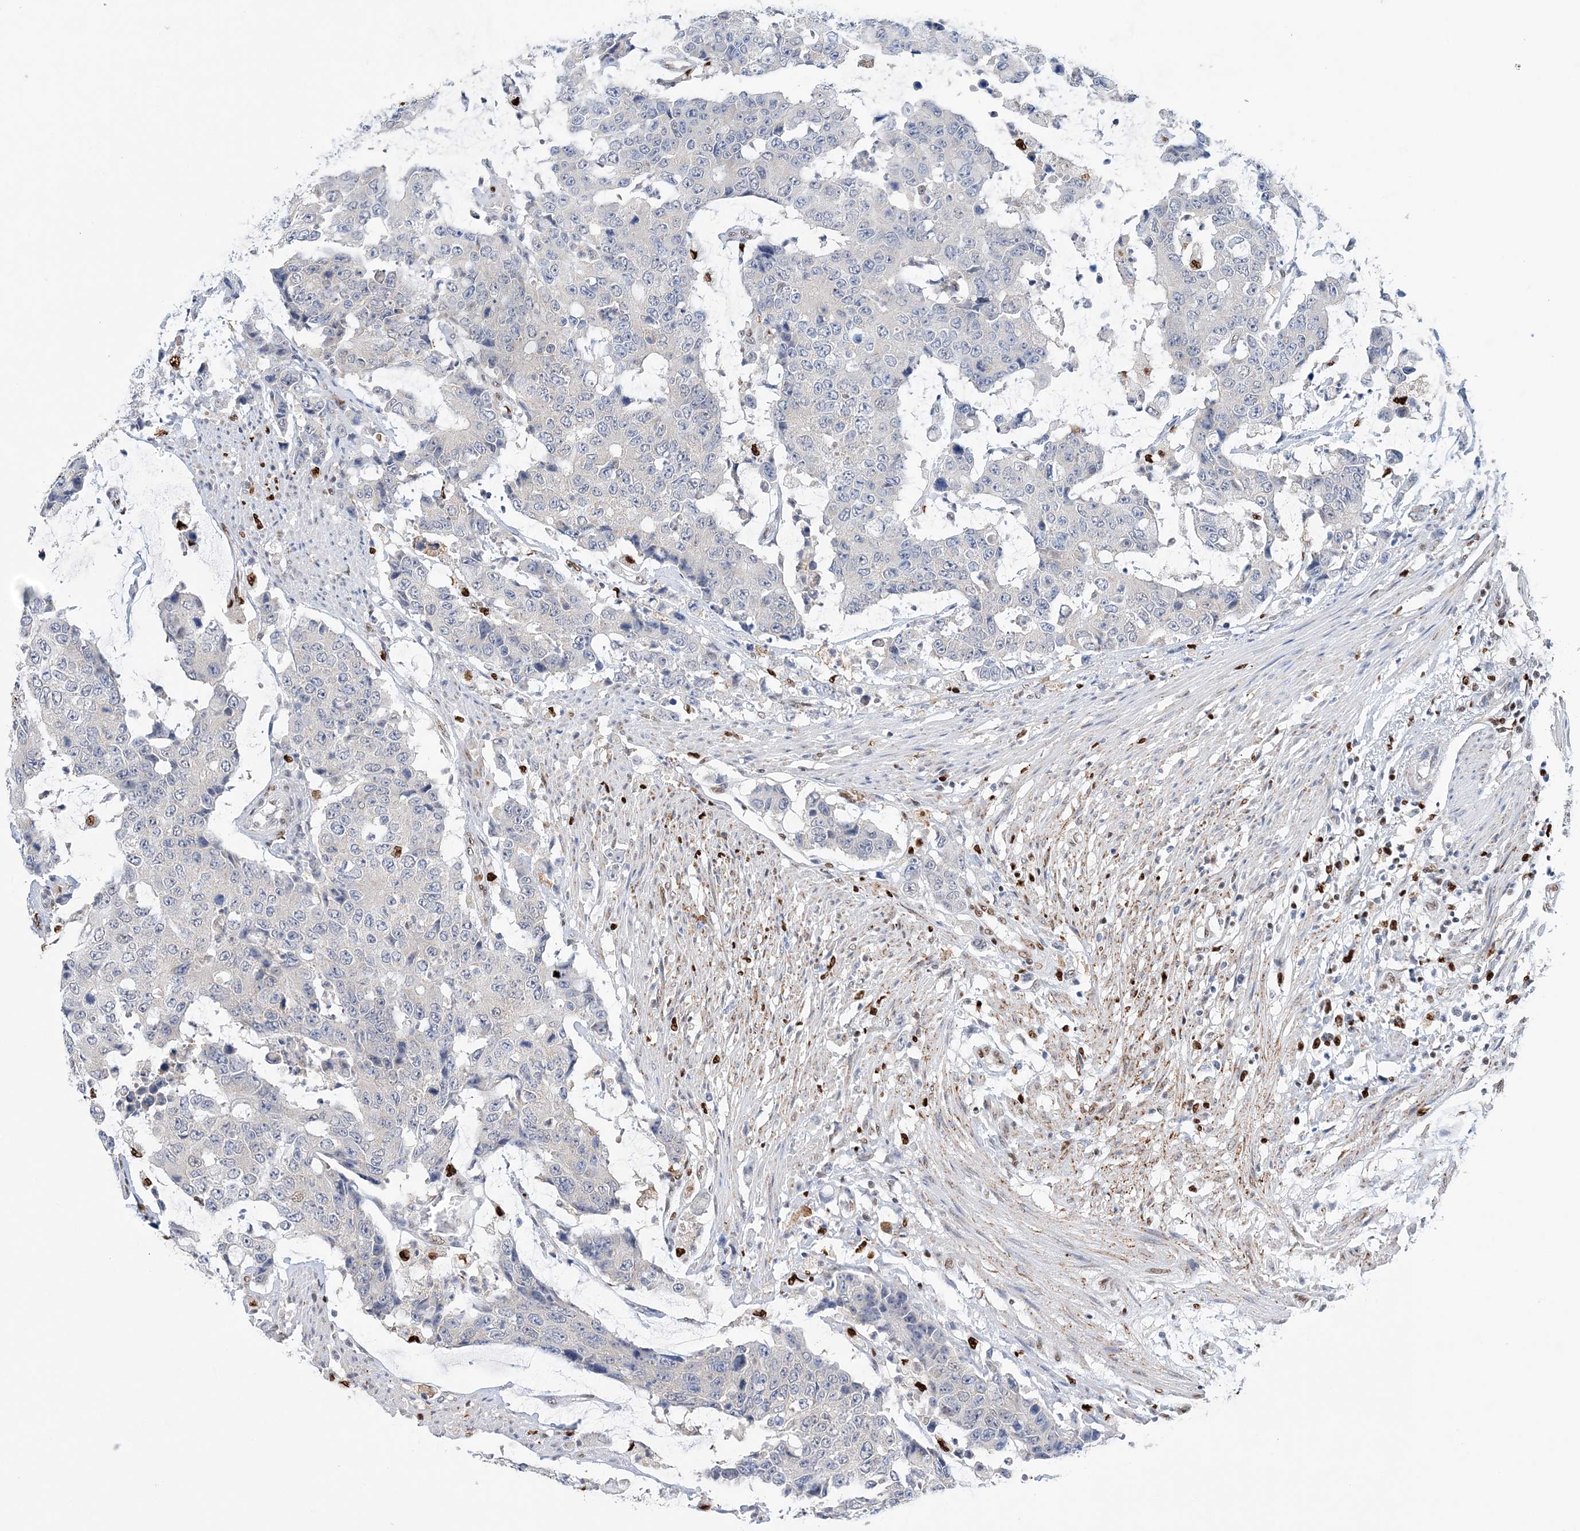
{"staining": {"intensity": "negative", "quantity": "none", "location": "none"}, "tissue": "colorectal cancer", "cell_type": "Tumor cells", "image_type": "cancer", "snomed": [{"axis": "morphology", "description": "Adenocarcinoma, NOS"}, {"axis": "topography", "description": "Colon"}], "caption": "IHC of human adenocarcinoma (colorectal) displays no staining in tumor cells. Brightfield microscopy of IHC stained with DAB (brown) and hematoxylin (blue), captured at high magnification.", "gene": "NIT2", "patient": {"sex": "female", "age": 86}}